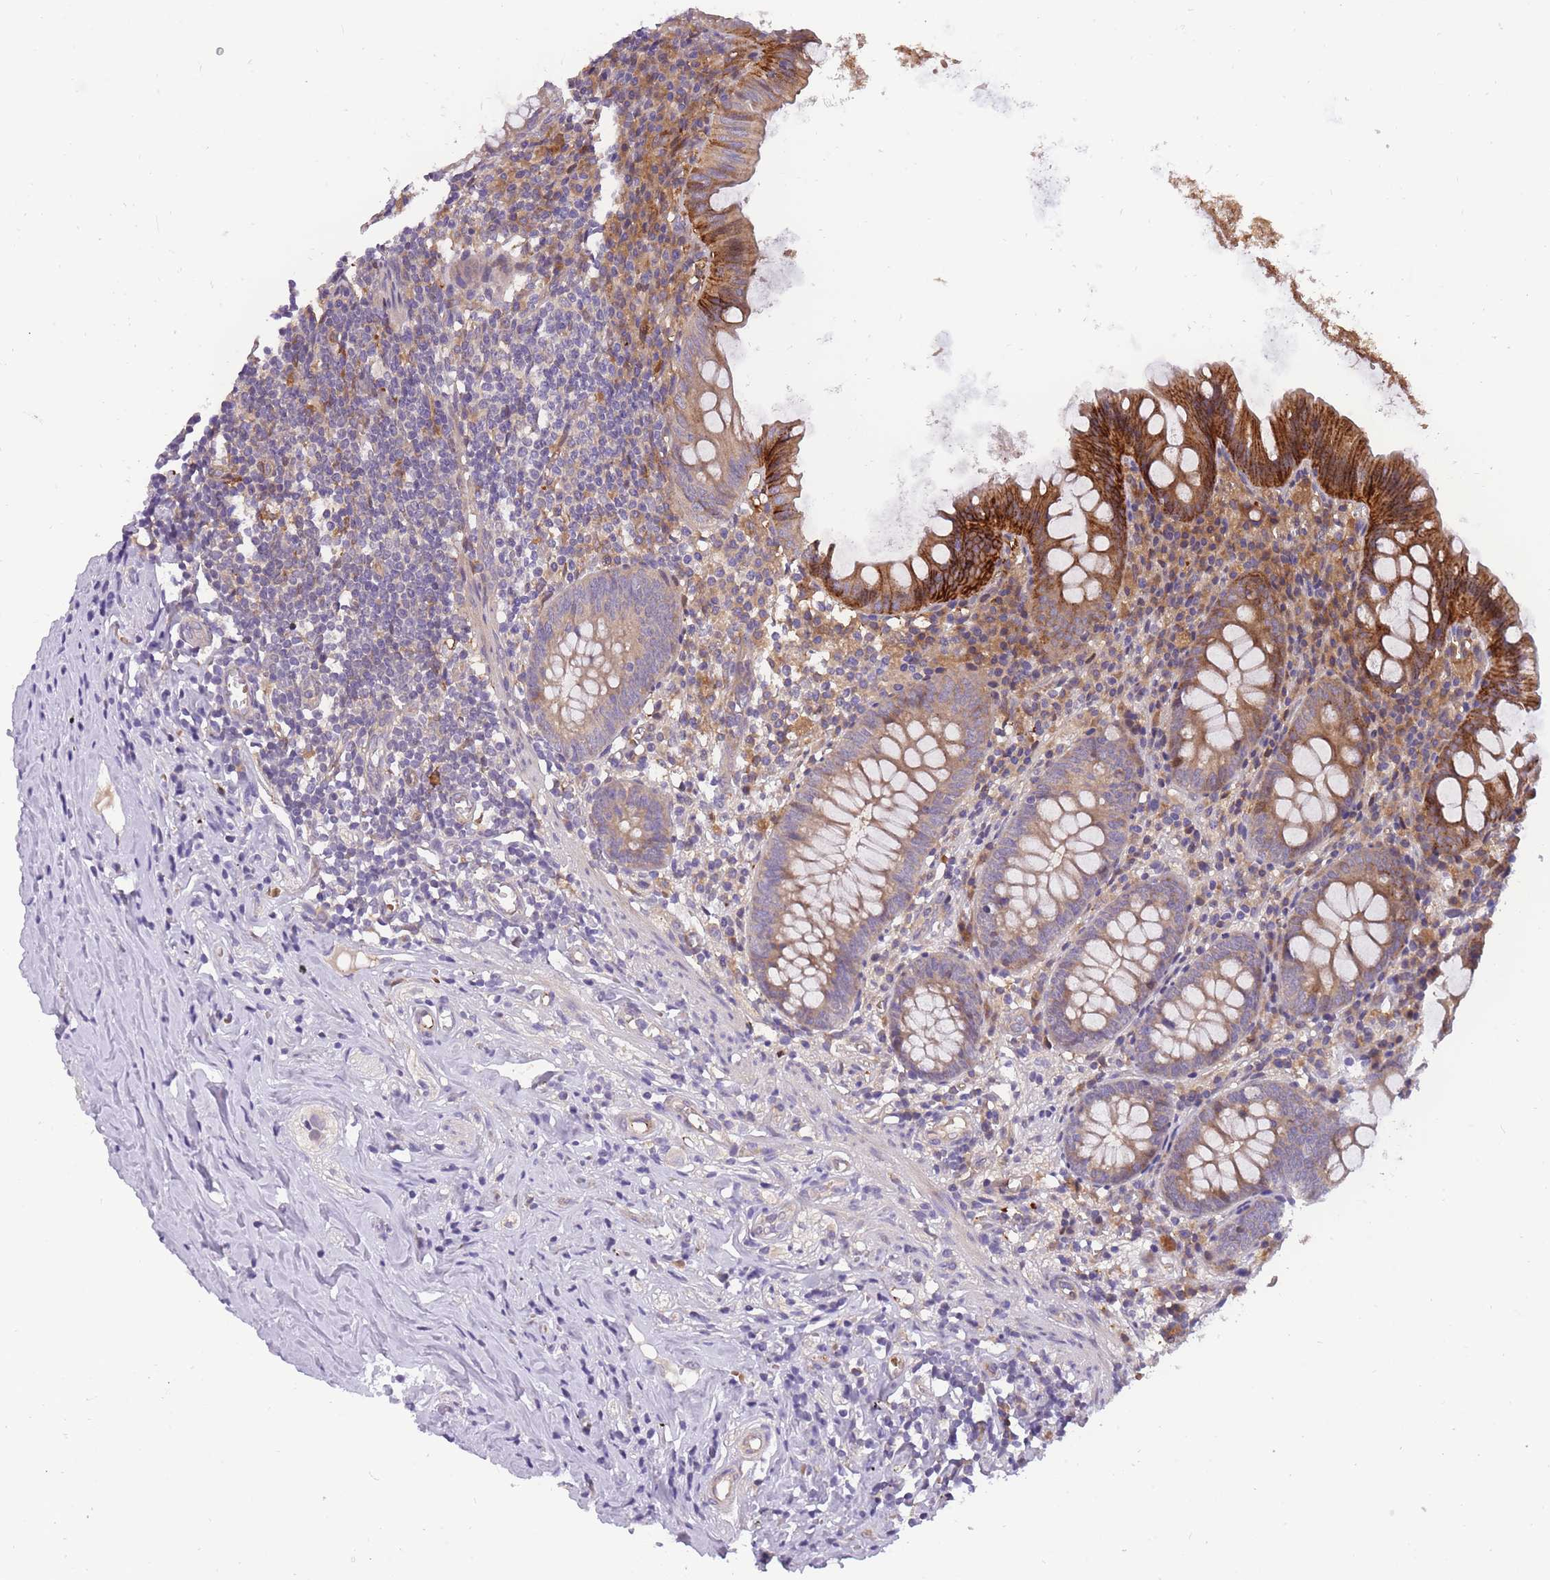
{"staining": {"intensity": "strong", "quantity": "25%-75%", "location": "cytoplasmic/membranous"}, "tissue": "appendix", "cell_type": "Glandular cells", "image_type": "normal", "snomed": [{"axis": "morphology", "description": "Normal tissue, NOS"}, {"axis": "topography", "description": "Appendix"}], "caption": "Human appendix stained with a protein marker shows strong staining in glandular cells.", "gene": "CRYGN", "patient": {"sex": "female", "age": 51}}